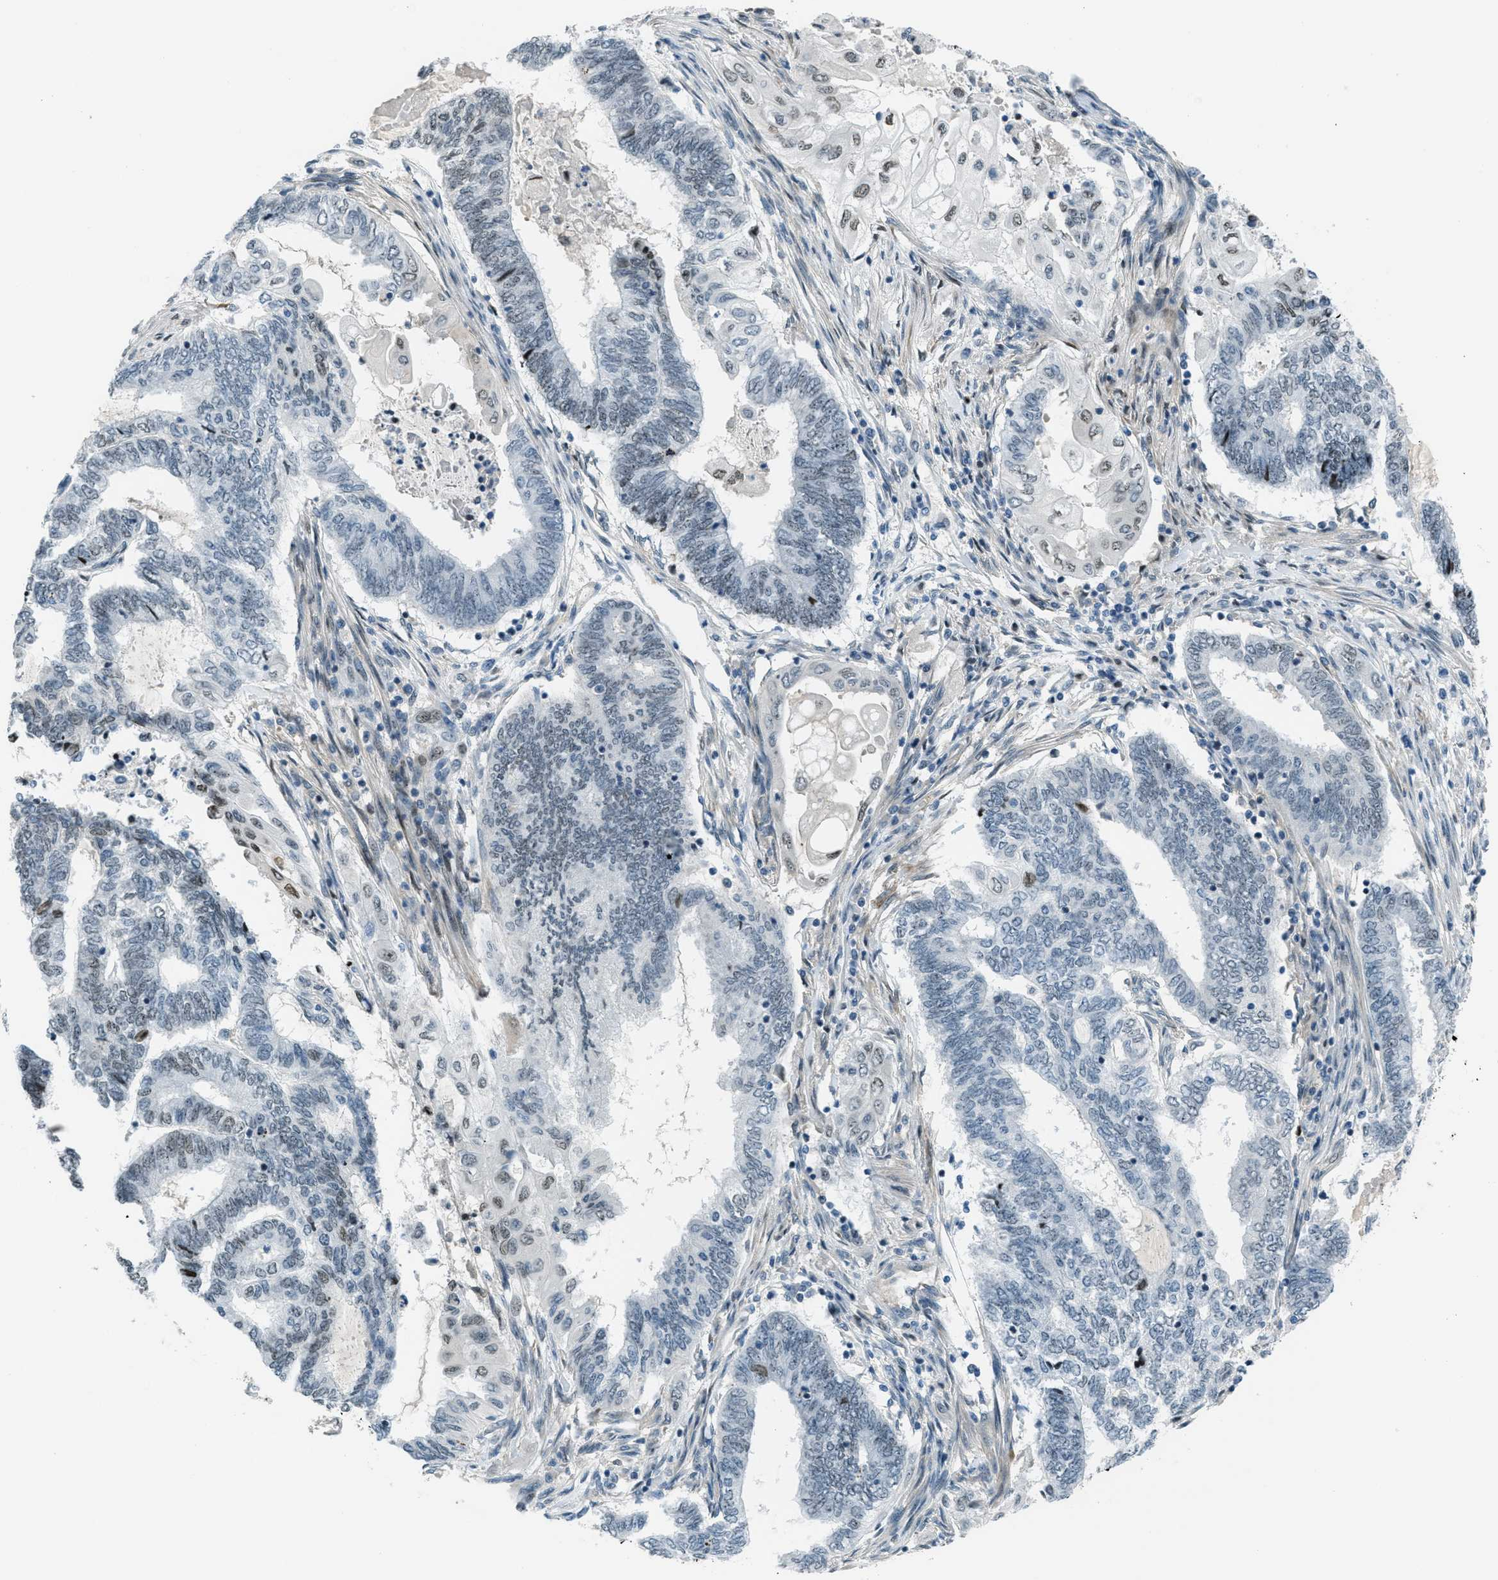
{"staining": {"intensity": "negative", "quantity": "none", "location": "none"}, "tissue": "endometrial cancer", "cell_type": "Tumor cells", "image_type": "cancer", "snomed": [{"axis": "morphology", "description": "Adenocarcinoma, NOS"}, {"axis": "topography", "description": "Uterus"}, {"axis": "topography", "description": "Endometrium"}], "caption": "IHC of human endometrial adenocarcinoma displays no expression in tumor cells. The staining is performed using DAB (3,3'-diaminobenzidine) brown chromogen with nuclei counter-stained in using hematoxylin.", "gene": "ZDHHC23", "patient": {"sex": "female", "age": 70}}